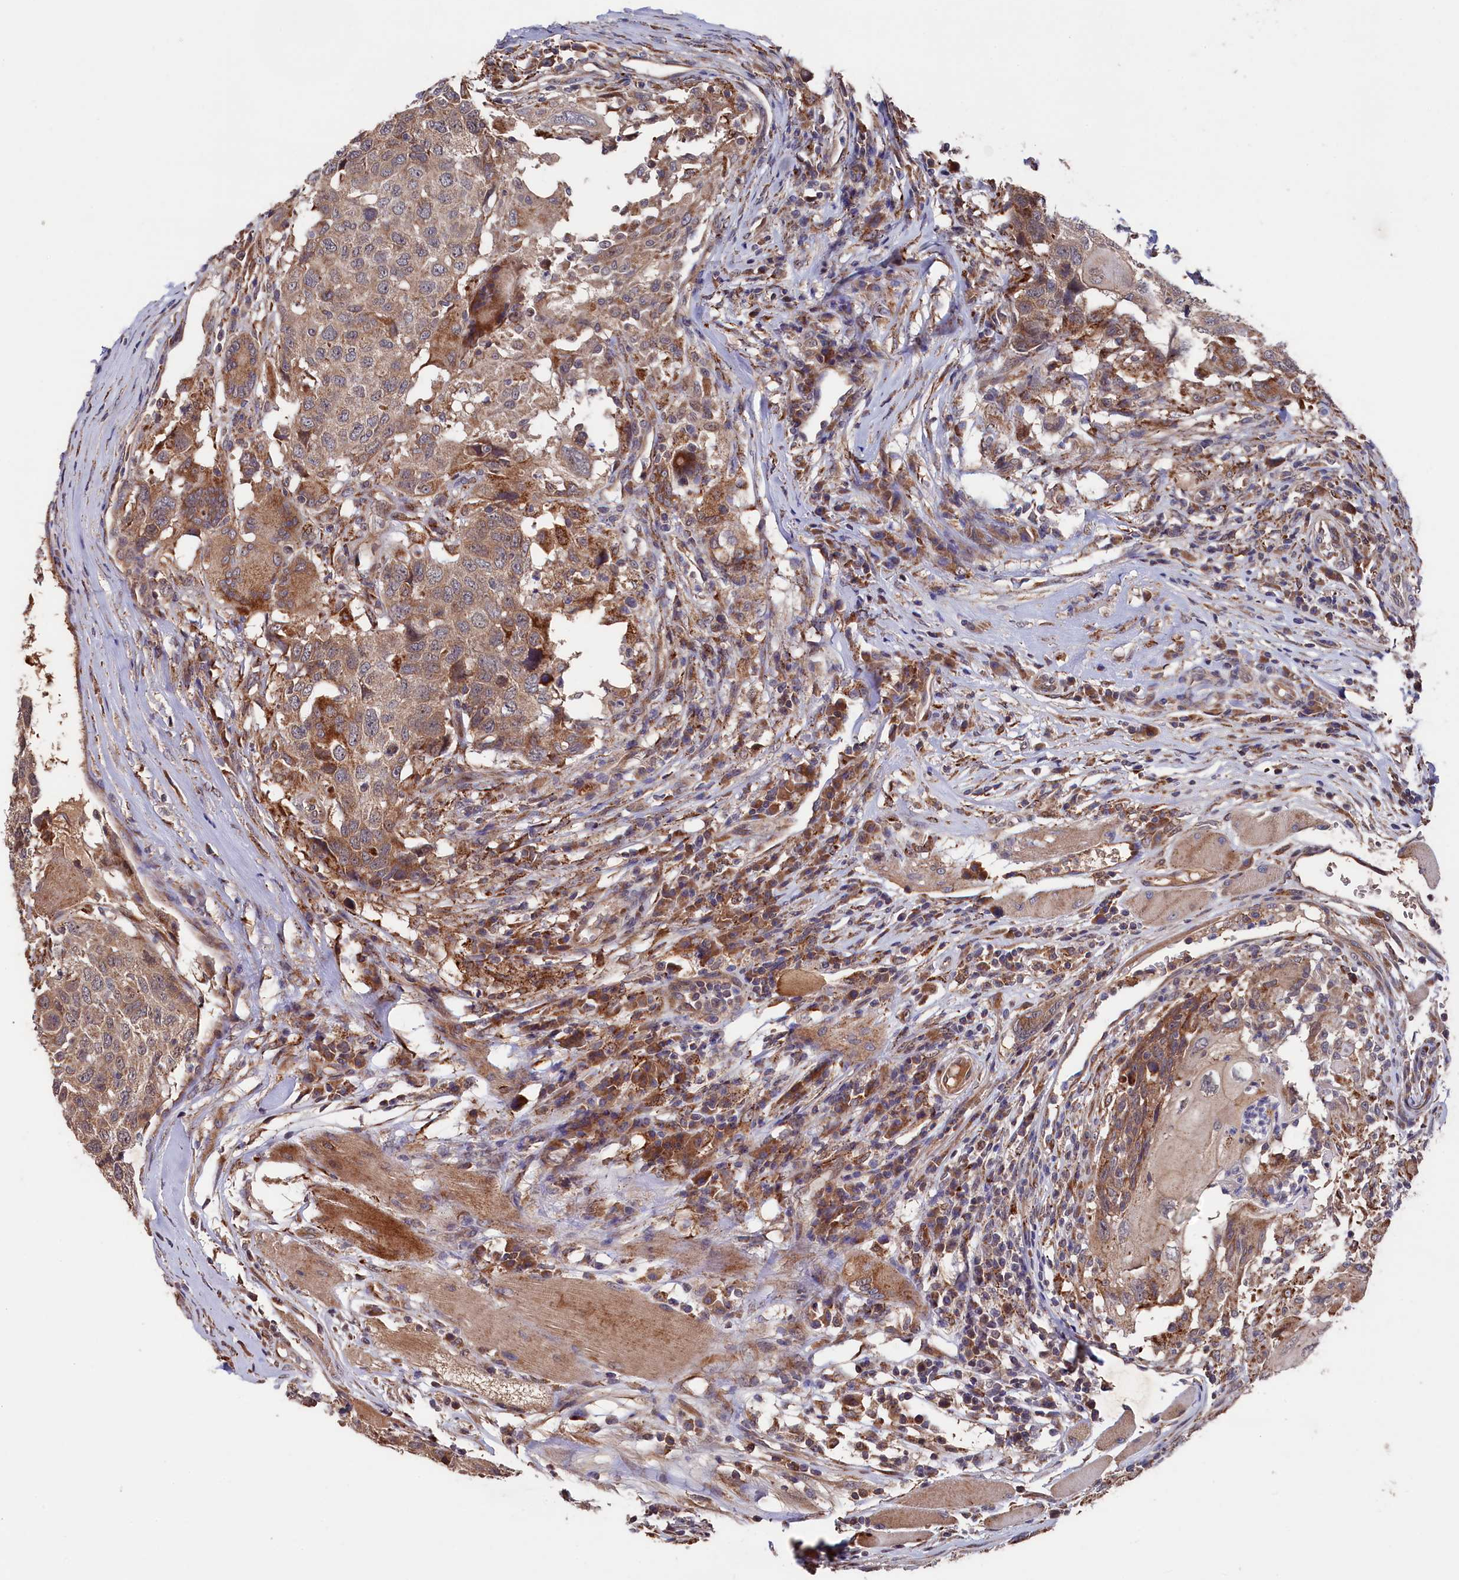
{"staining": {"intensity": "moderate", "quantity": "25%-75%", "location": "cytoplasmic/membranous"}, "tissue": "head and neck cancer", "cell_type": "Tumor cells", "image_type": "cancer", "snomed": [{"axis": "morphology", "description": "Squamous cell carcinoma, NOS"}, {"axis": "topography", "description": "Head-Neck"}], "caption": "IHC histopathology image of neoplastic tissue: human head and neck cancer (squamous cell carcinoma) stained using immunohistochemistry (IHC) exhibits medium levels of moderate protein expression localized specifically in the cytoplasmic/membranous of tumor cells, appearing as a cytoplasmic/membranous brown color.", "gene": "SLC12A4", "patient": {"sex": "male", "age": 66}}